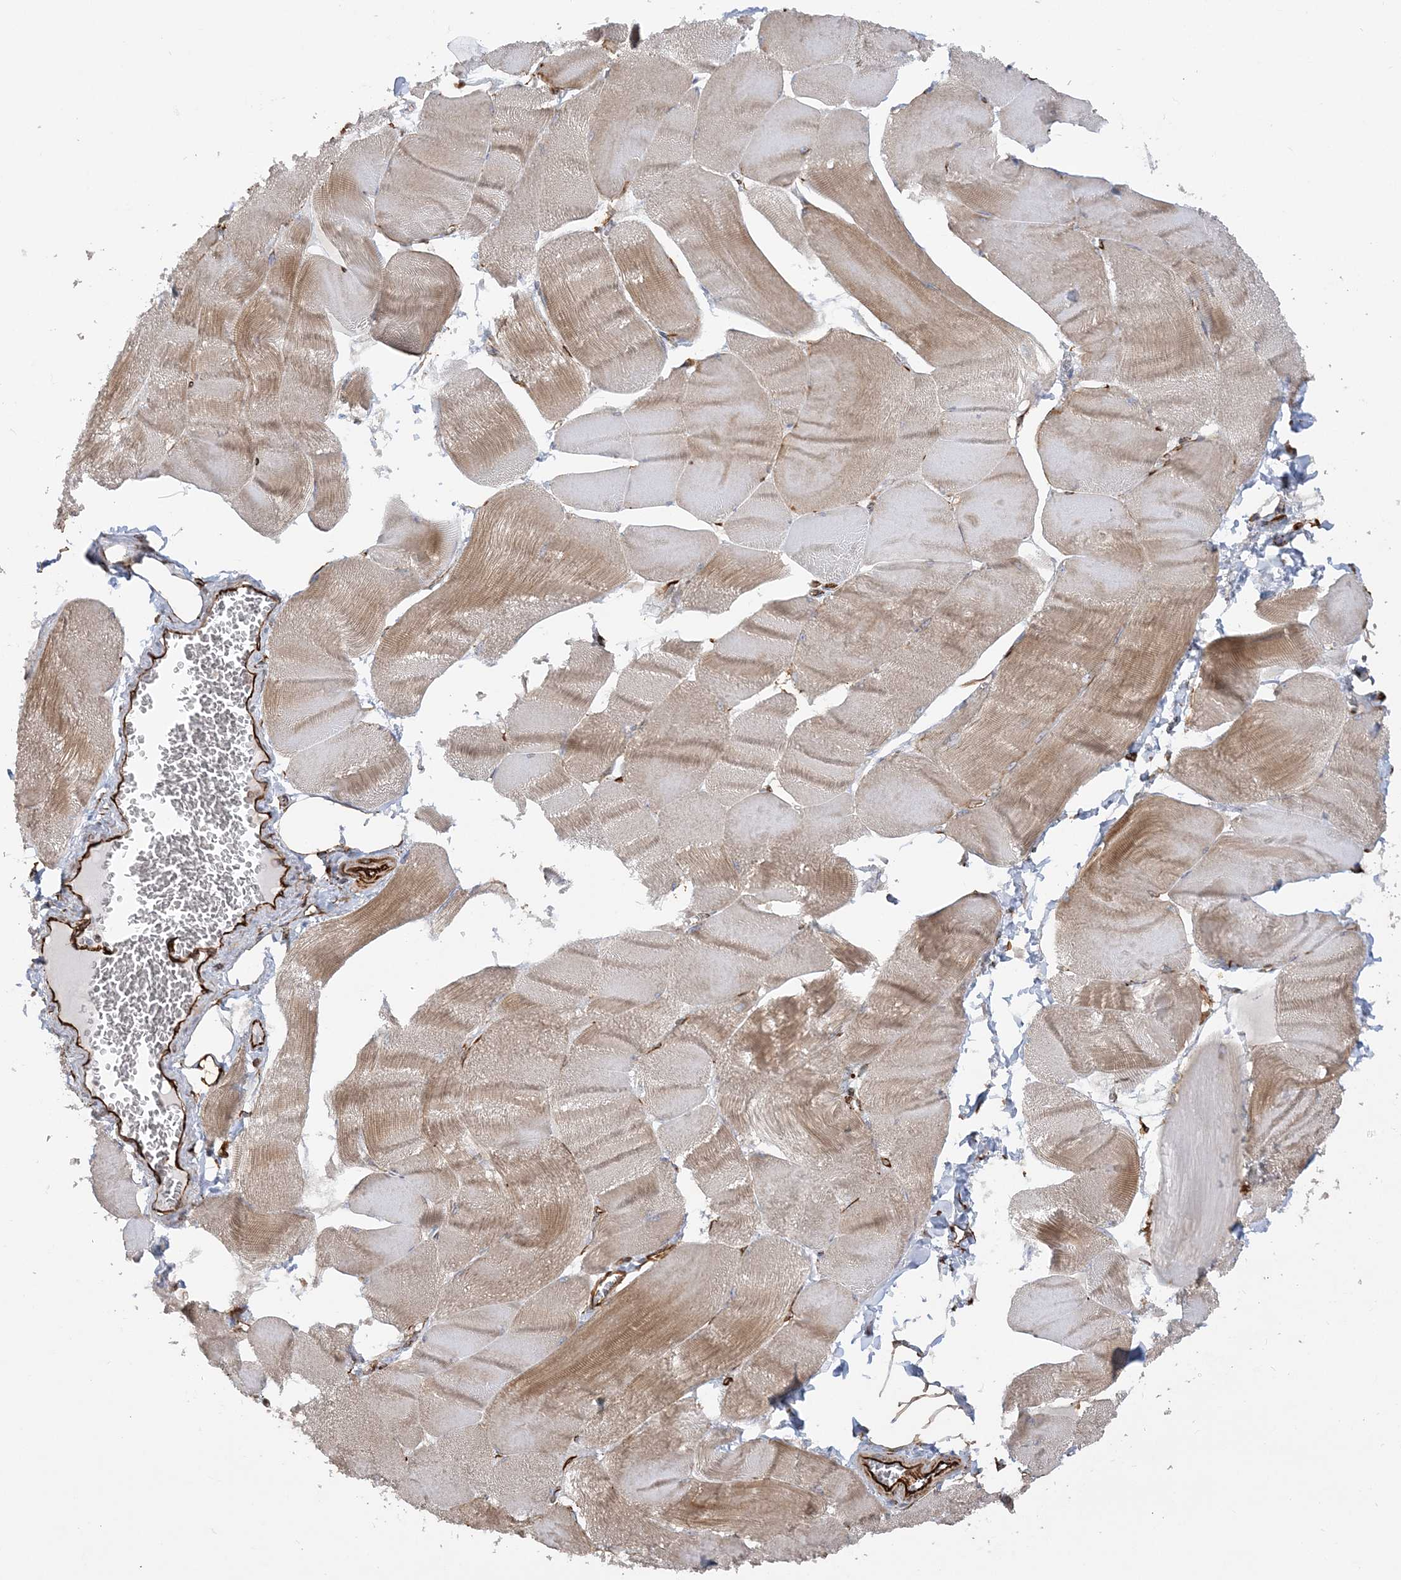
{"staining": {"intensity": "moderate", "quantity": "25%-75%", "location": "cytoplasmic/membranous"}, "tissue": "skeletal muscle", "cell_type": "Myocytes", "image_type": "normal", "snomed": [{"axis": "morphology", "description": "Normal tissue, NOS"}, {"axis": "morphology", "description": "Basal cell carcinoma"}, {"axis": "topography", "description": "Skeletal muscle"}], "caption": "High-magnification brightfield microscopy of benign skeletal muscle stained with DAB (3,3'-diaminobenzidine) (brown) and counterstained with hematoxylin (blue). myocytes exhibit moderate cytoplasmic/membranous staining is identified in approximately25%-75% of cells. The staining was performed using DAB (3,3'-diaminobenzidine), with brown indicating positive protein expression. Nuclei are stained blue with hematoxylin.", "gene": "SCLT1", "patient": {"sex": "female", "age": 64}}